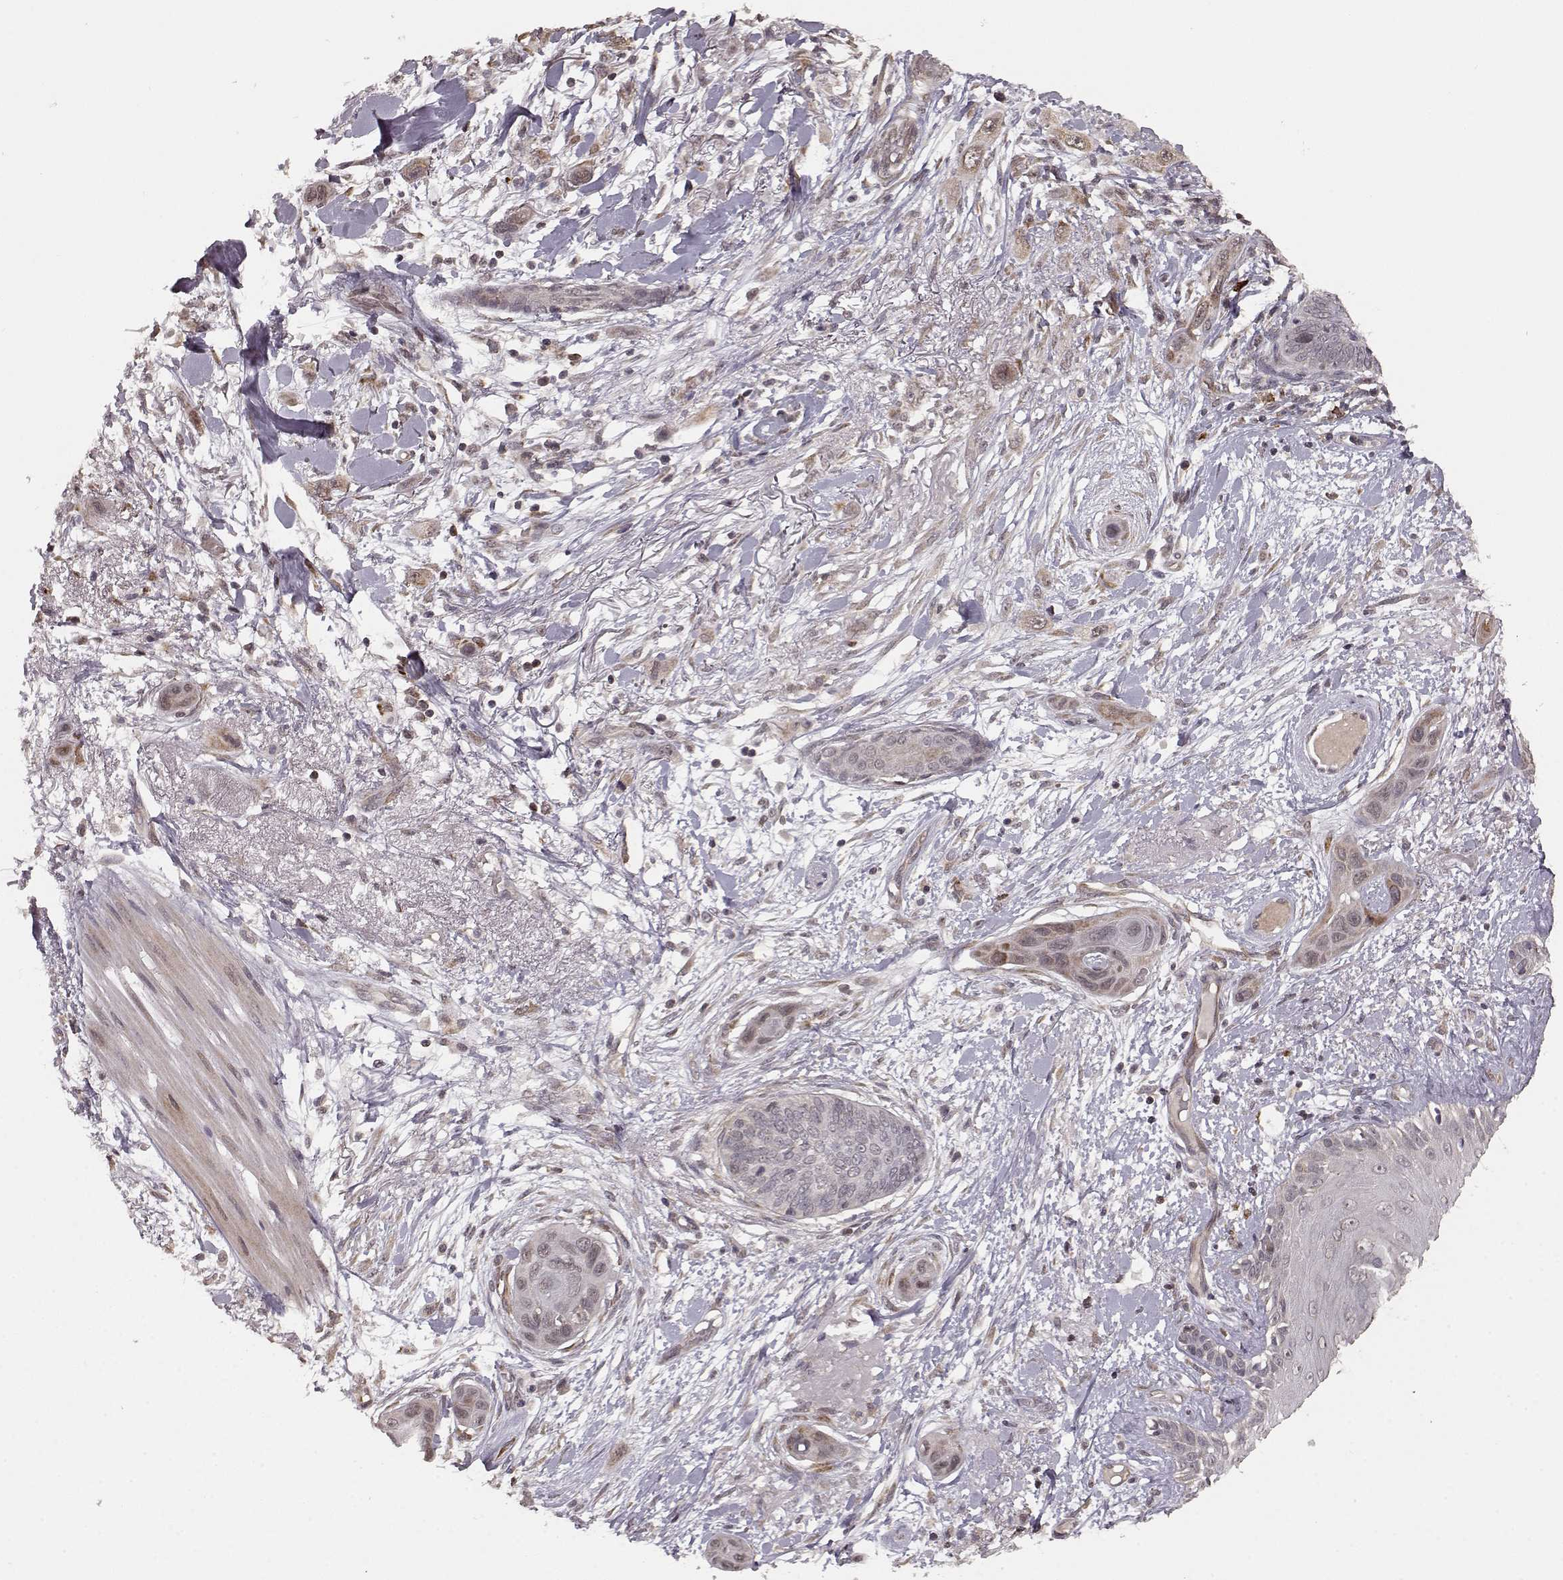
{"staining": {"intensity": "moderate", "quantity": "<25%", "location": "cytoplasmic/membranous"}, "tissue": "skin cancer", "cell_type": "Tumor cells", "image_type": "cancer", "snomed": [{"axis": "morphology", "description": "Squamous cell carcinoma, NOS"}, {"axis": "topography", "description": "Skin"}], "caption": "There is low levels of moderate cytoplasmic/membranous expression in tumor cells of squamous cell carcinoma (skin), as demonstrated by immunohistochemical staining (brown color).", "gene": "ELOVL5", "patient": {"sex": "male", "age": 79}}